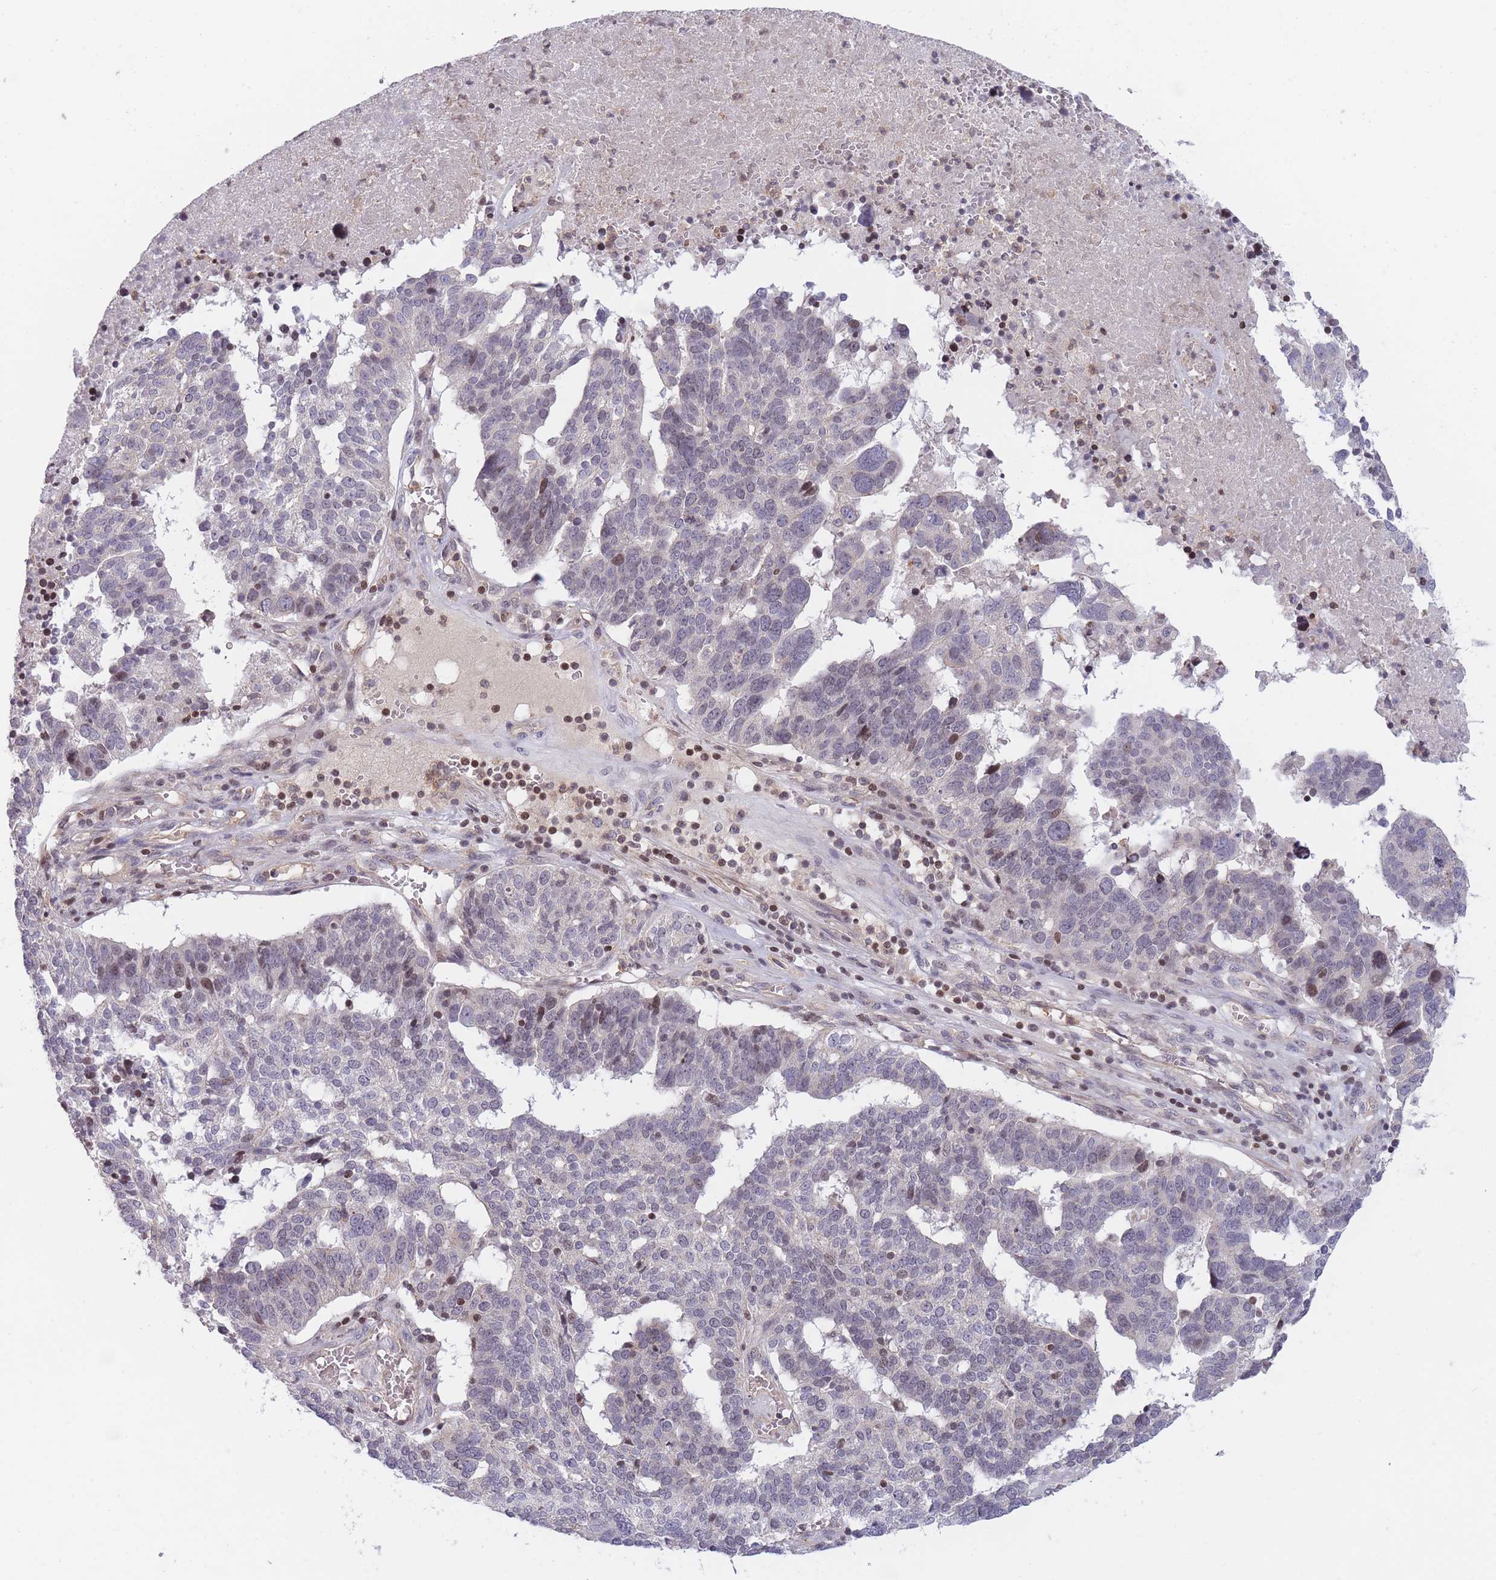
{"staining": {"intensity": "negative", "quantity": "none", "location": "none"}, "tissue": "ovarian cancer", "cell_type": "Tumor cells", "image_type": "cancer", "snomed": [{"axis": "morphology", "description": "Cystadenocarcinoma, serous, NOS"}, {"axis": "topography", "description": "Ovary"}], "caption": "This is an immunohistochemistry micrograph of human ovarian cancer (serous cystadenocarcinoma). There is no positivity in tumor cells.", "gene": "SLC35F5", "patient": {"sex": "female", "age": 59}}